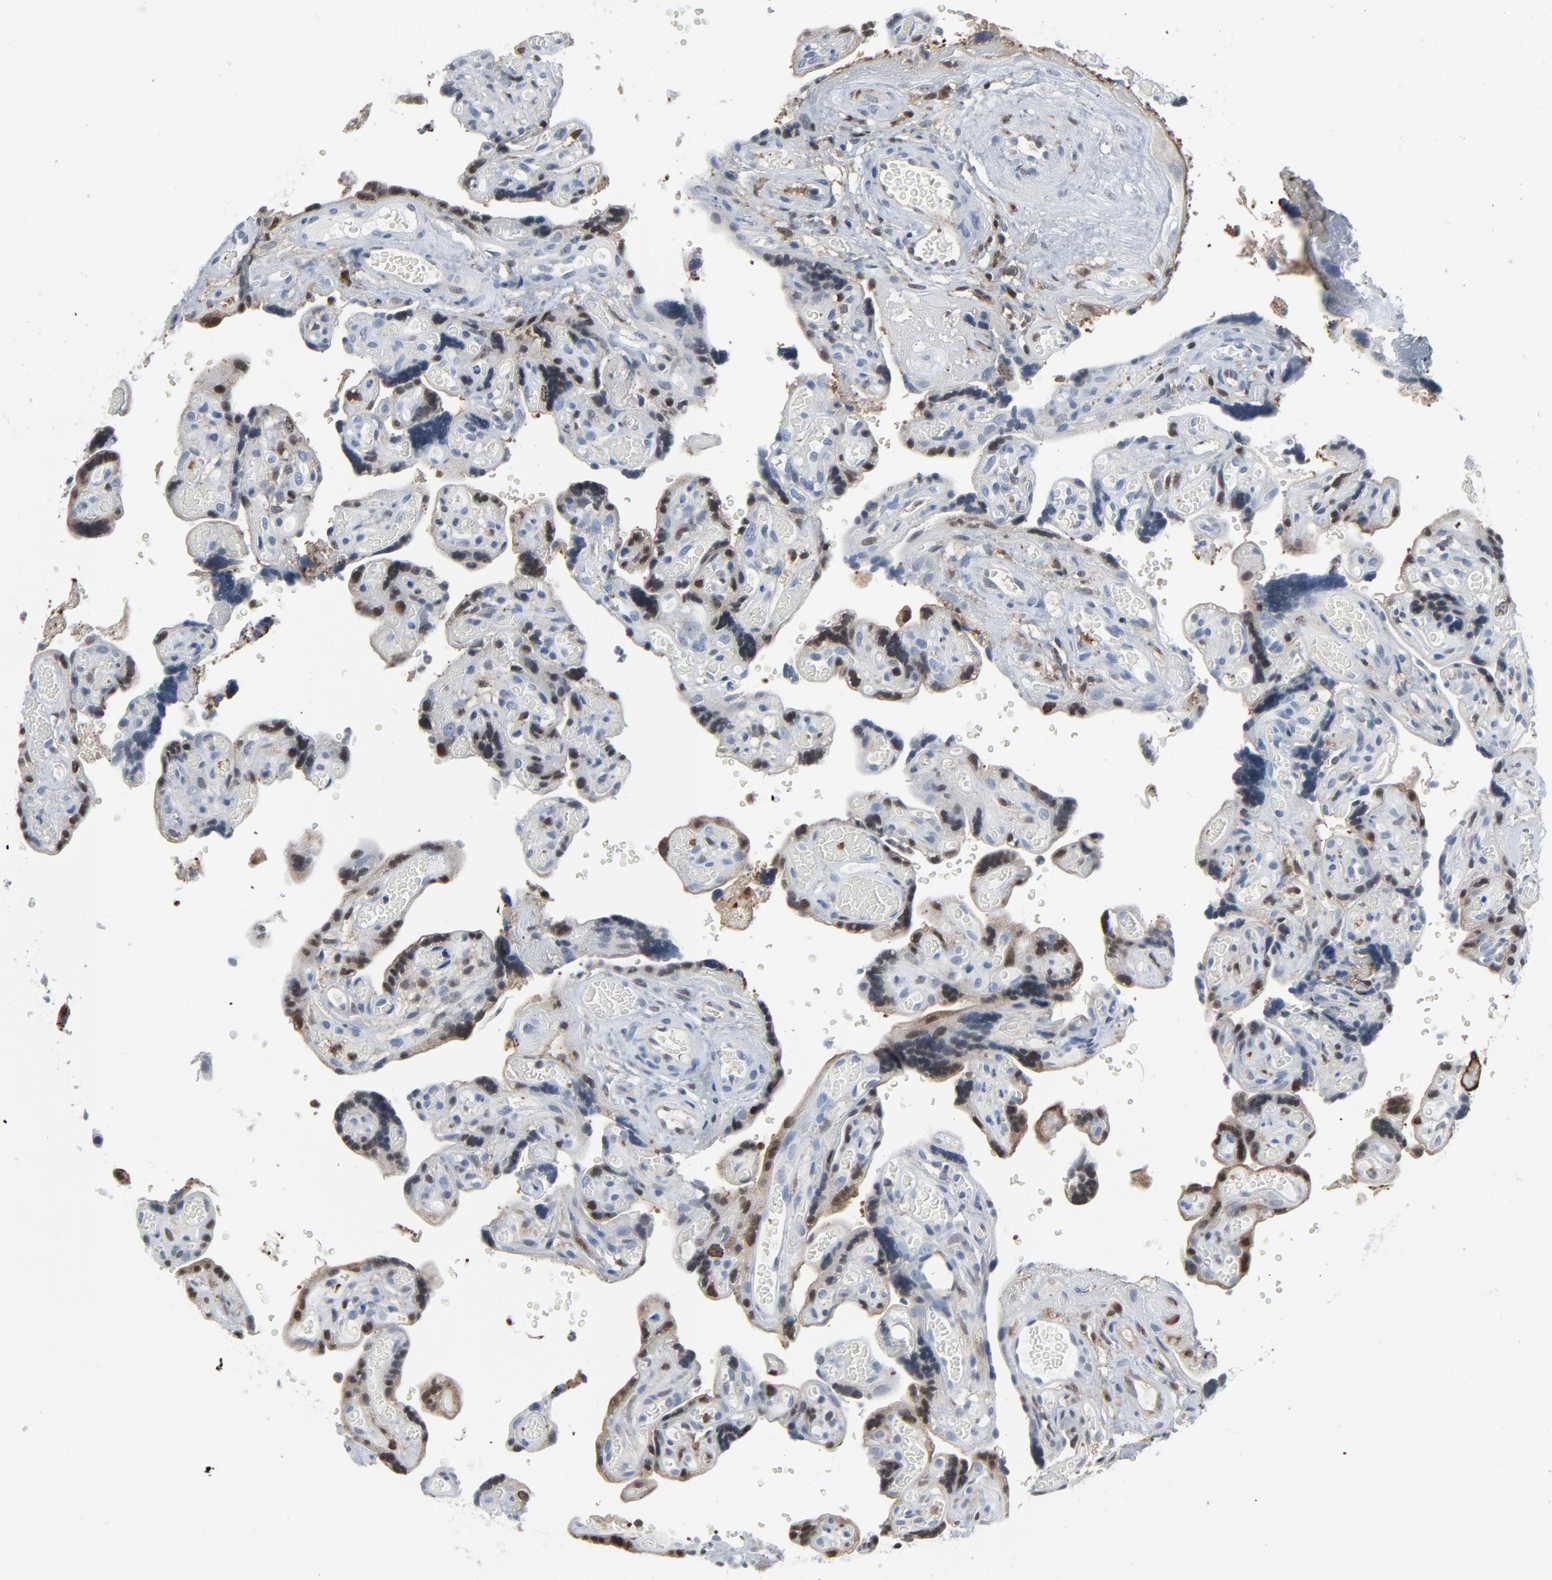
{"staining": {"intensity": "negative", "quantity": "none", "location": "none"}, "tissue": "placenta", "cell_type": "Decidual cells", "image_type": "normal", "snomed": [{"axis": "morphology", "description": "Normal tissue, NOS"}, {"axis": "topography", "description": "Placenta"}], "caption": "Immunohistochemistry histopathology image of normal human placenta stained for a protein (brown), which shows no positivity in decidual cells.", "gene": "STAT5A", "patient": {"sex": "female", "age": 30}}